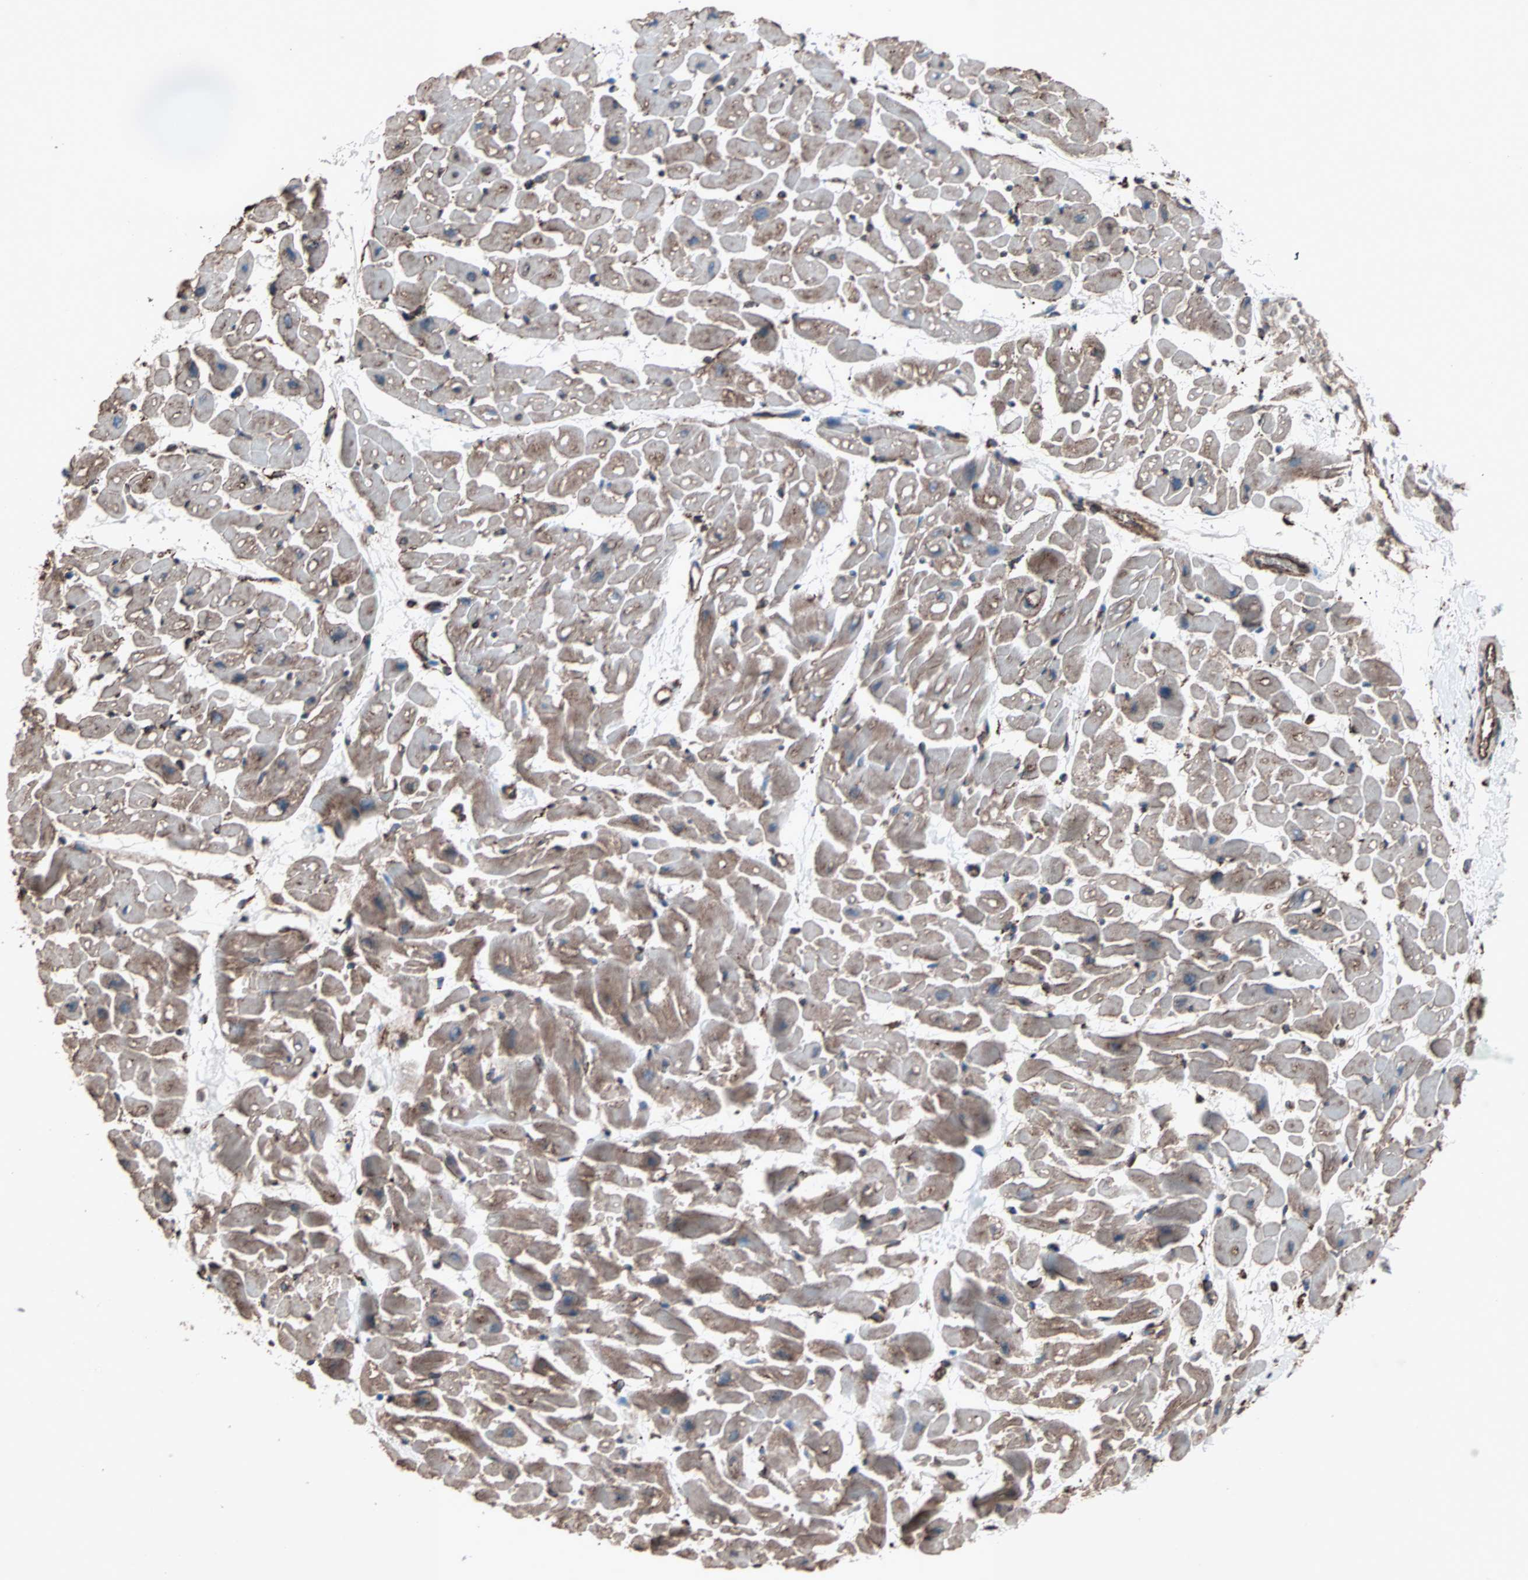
{"staining": {"intensity": "moderate", "quantity": ">75%", "location": "cytoplasmic/membranous"}, "tissue": "heart muscle", "cell_type": "Cardiomyocytes", "image_type": "normal", "snomed": [{"axis": "morphology", "description": "Normal tissue, NOS"}, {"axis": "topography", "description": "Heart"}], "caption": "Benign heart muscle demonstrates moderate cytoplasmic/membranous expression in approximately >75% of cardiomyocytes Nuclei are stained in blue..", "gene": "HSP90B1", "patient": {"sex": "male", "age": 45}}